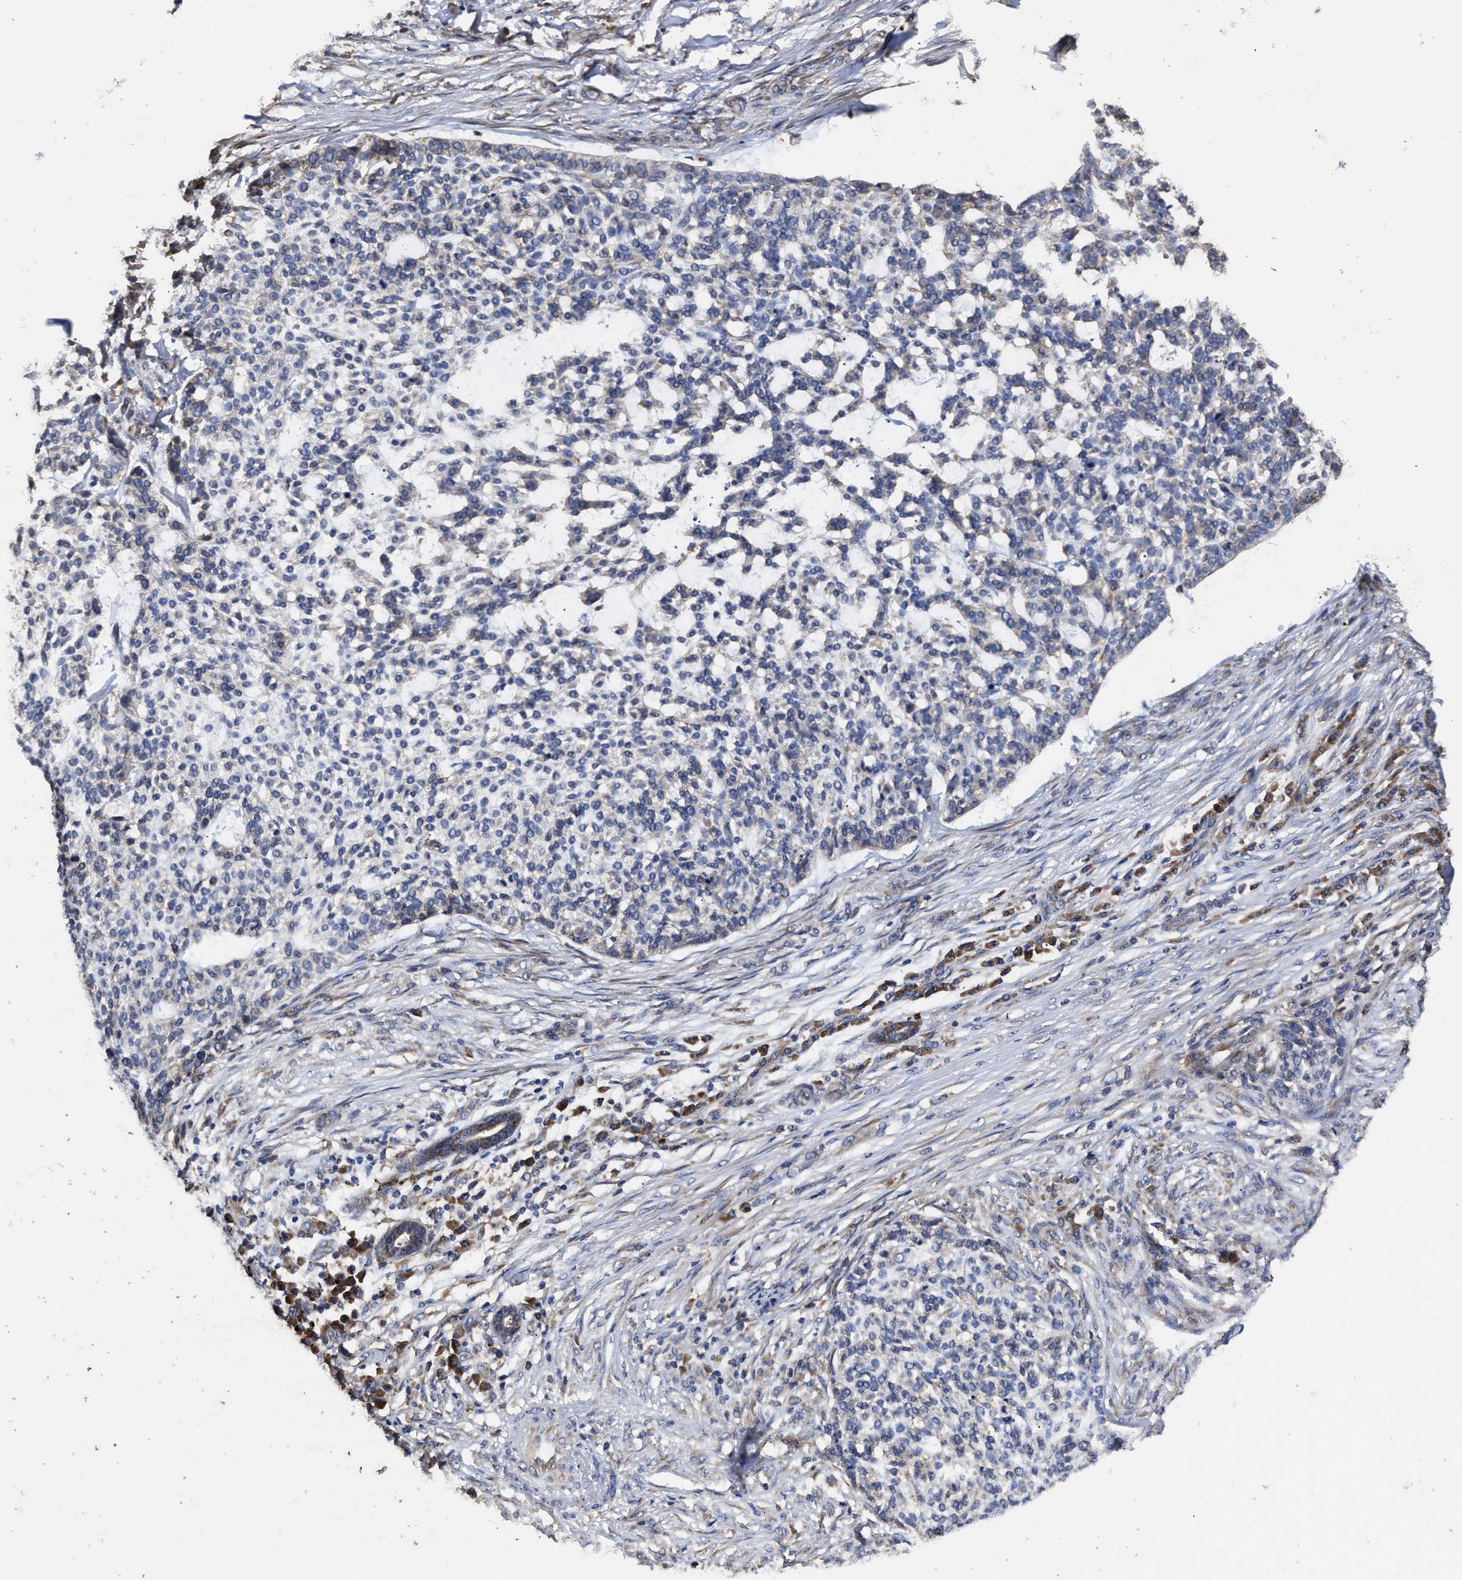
{"staining": {"intensity": "negative", "quantity": "none", "location": "none"}, "tissue": "skin cancer", "cell_type": "Tumor cells", "image_type": "cancer", "snomed": [{"axis": "morphology", "description": "Basal cell carcinoma"}, {"axis": "topography", "description": "Skin"}], "caption": "Immunohistochemical staining of human skin cancer displays no significant expression in tumor cells. The staining is performed using DAB (3,3'-diaminobenzidine) brown chromogen with nuclei counter-stained in using hematoxylin.", "gene": "PPM1K", "patient": {"sex": "female", "age": 64}}